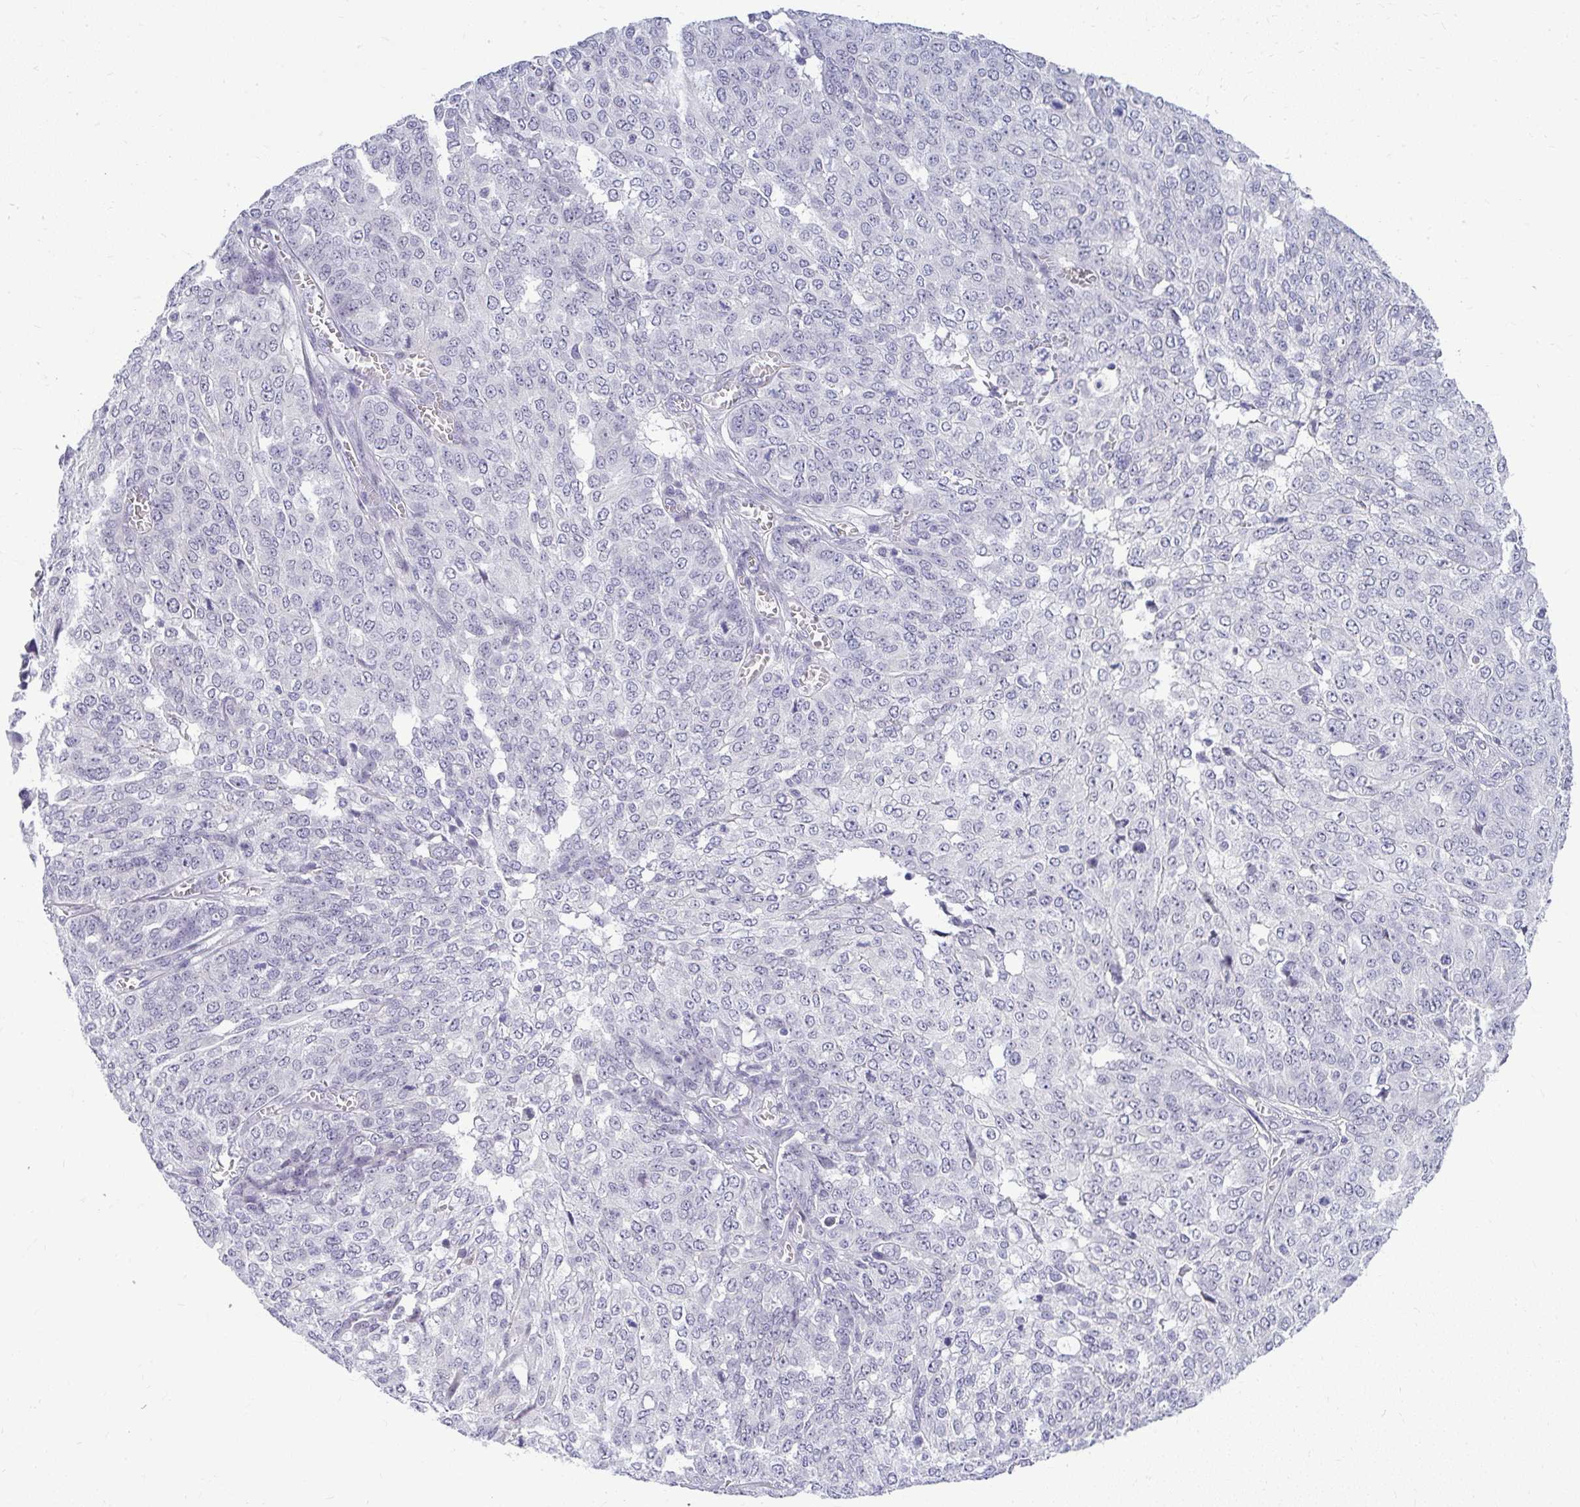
{"staining": {"intensity": "negative", "quantity": "none", "location": "none"}, "tissue": "ovarian cancer", "cell_type": "Tumor cells", "image_type": "cancer", "snomed": [{"axis": "morphology", "description": "Cystadenocarcinoma, serous, NOS"}, {"axis": "topography", "description": "Soft tissue"}, {"axis": "topography", "description": "Ovary"}], "caption": "Histopathology image shows no protein positivity in tumor cells of ovarian serous cystadenocarcinoma tissue.", "gene": "TEX33", "patient": {"sex": "female", "age": 57}}